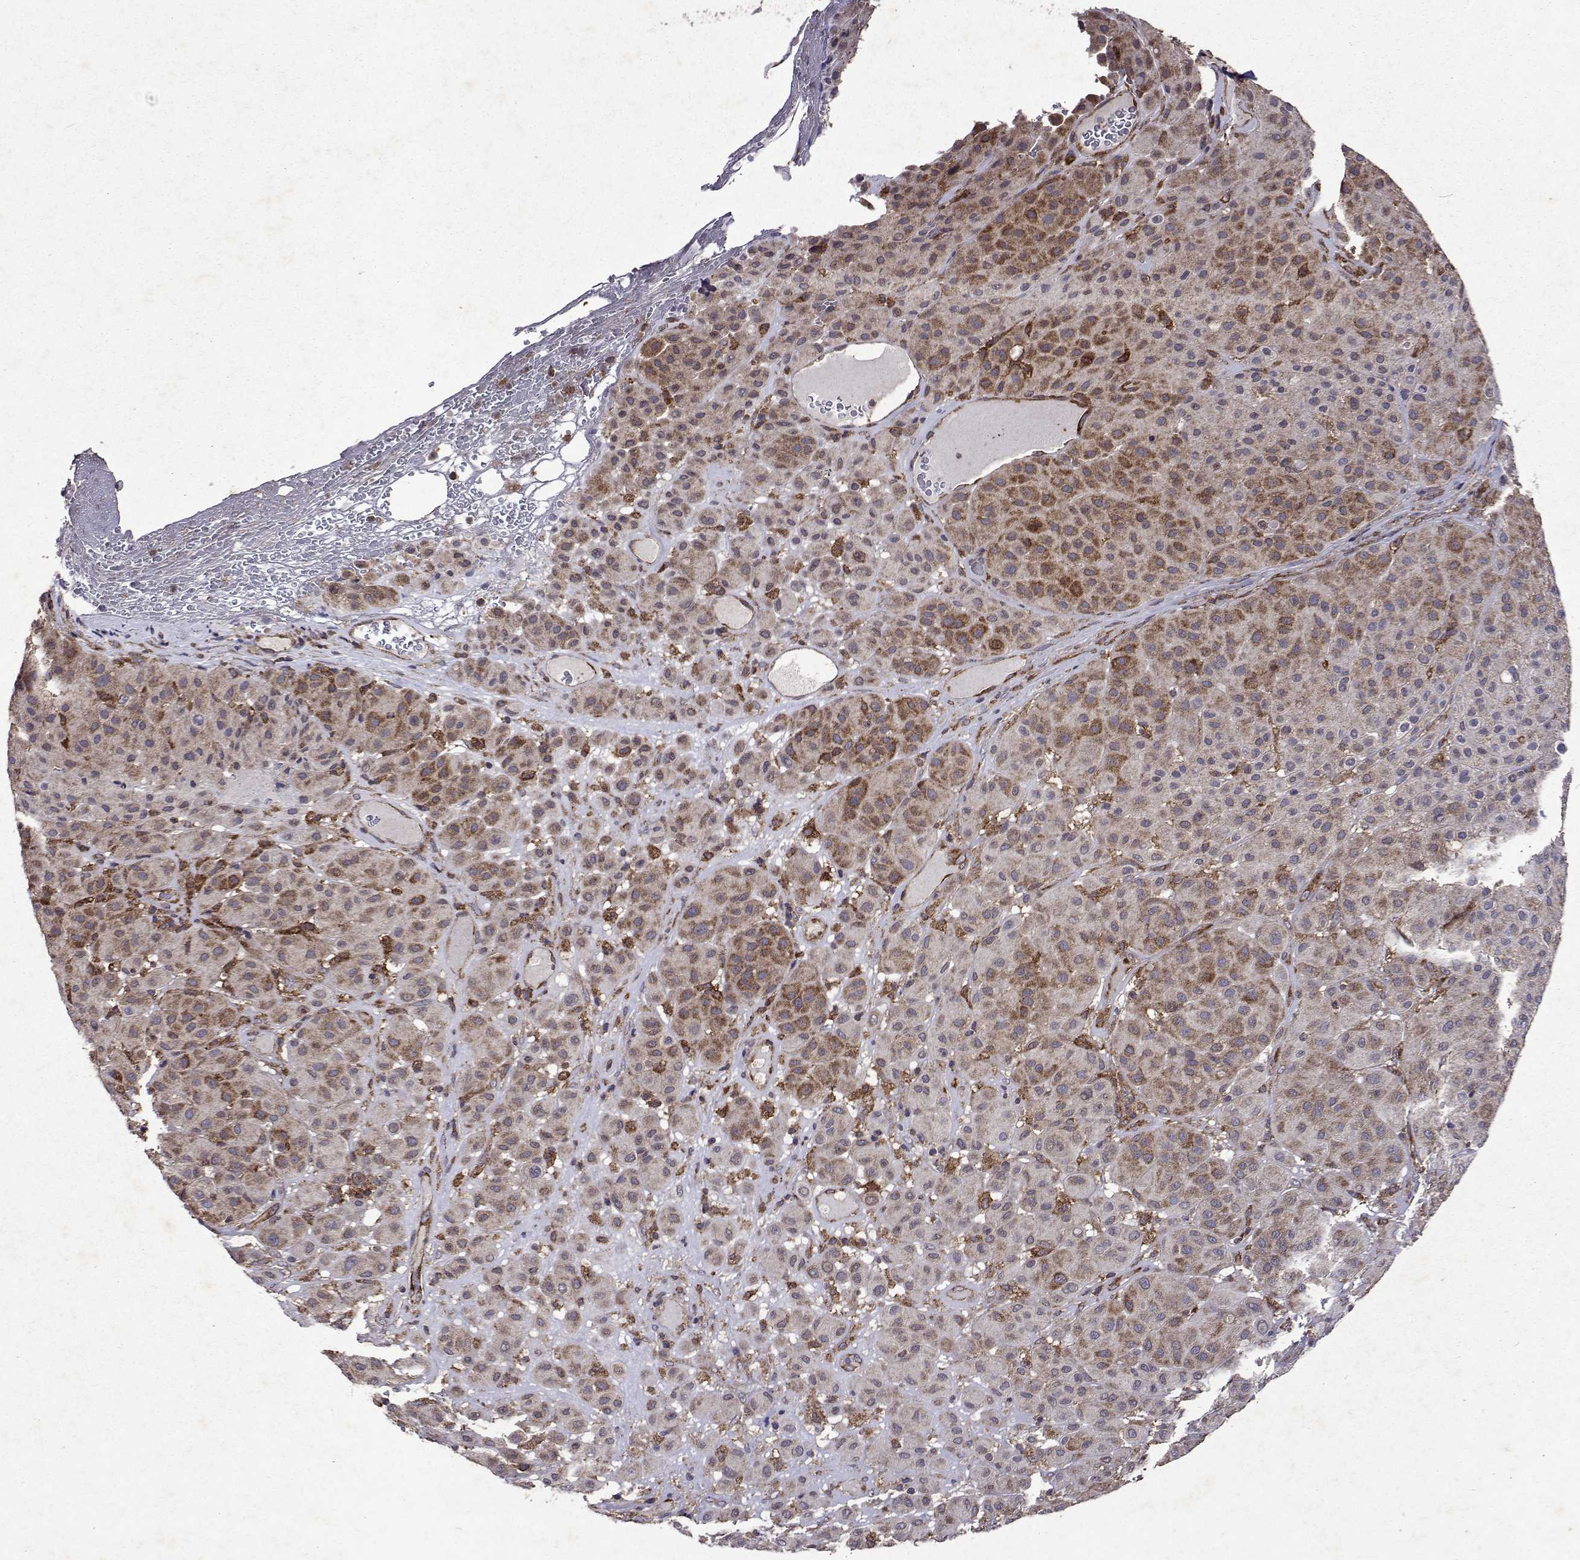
{"staining": {"intensity": "moderate", "quantity": "25%-75%", "location": "cytoplasmic/membranous"}, "tissue": "melanoma", "cell_type": "Tumor cells", "image_type": "cancer", "snomed": [{"axis": "morphology", "description": "Malignant melanoma, Metastatic site"}, {"axis": "topography", "description": "Smooth muscle"}], "caption": "Immunohistochemistry image of malignant melanoma (metastatic site) stained for a protein (brown), which displays medium levels of moderate cytoplasmic/membranous expression in about 25%-75% of tumor cells.", "gene": "TARBP2", "patient": {"sex": "male", "age": 41}}